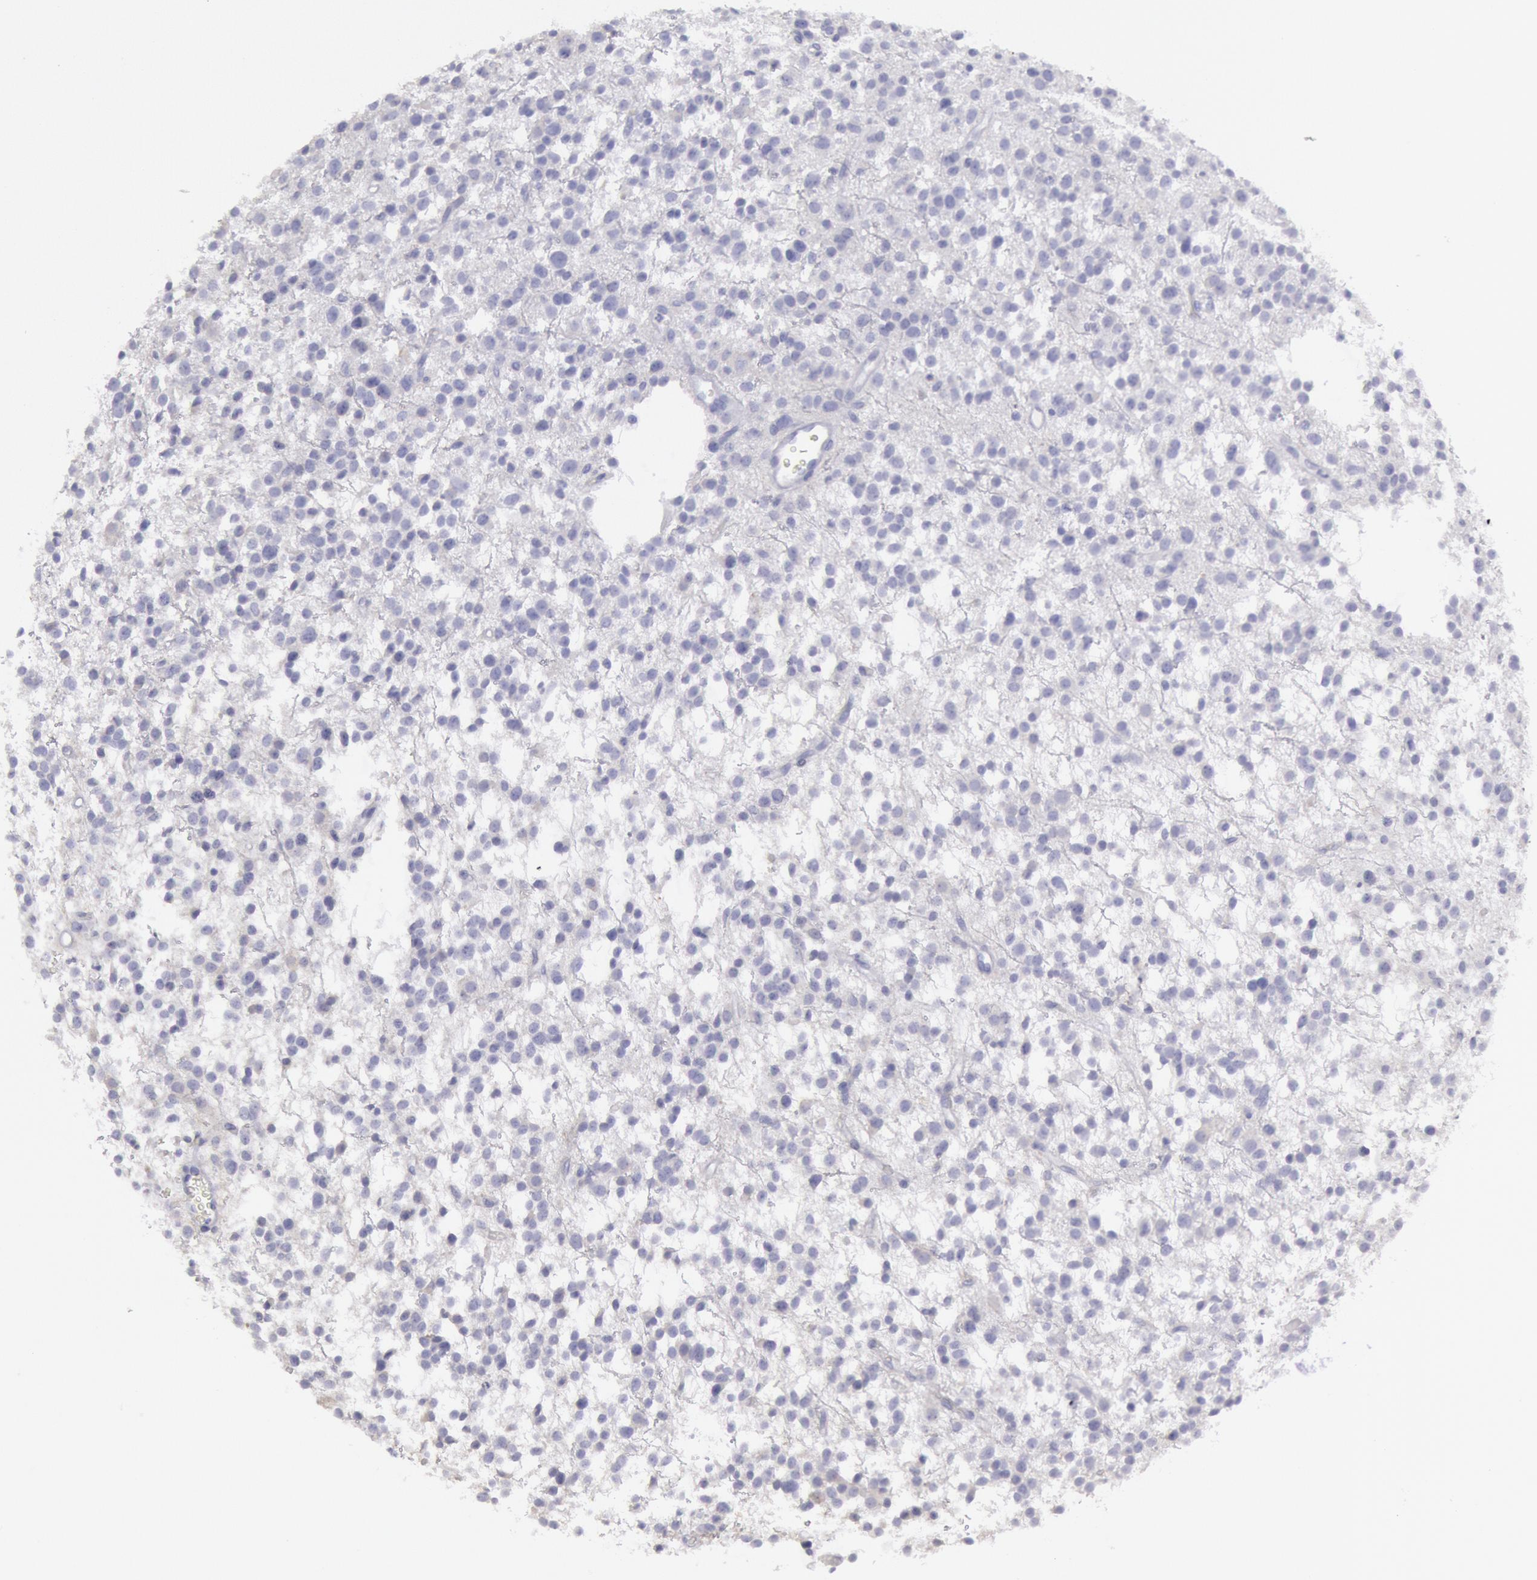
{"staining": {"intensity": "negative", "quantity": "none", "location": "none"}, "tissue": "glioma", "cell_type": "Tumor cells", "image_type": "cancer", "snomed": [{"axis": "morphology", "description": "Glioma, malignant, Low grade"}, {"axis": "topography", "description": "Brain"}], "caption": "Photomicrograph shows no significant protein staining in tumor cells of malignant glioma (low-grade).", "gene": "MYH7", "patient": {"sex": "female", "age": 36}}